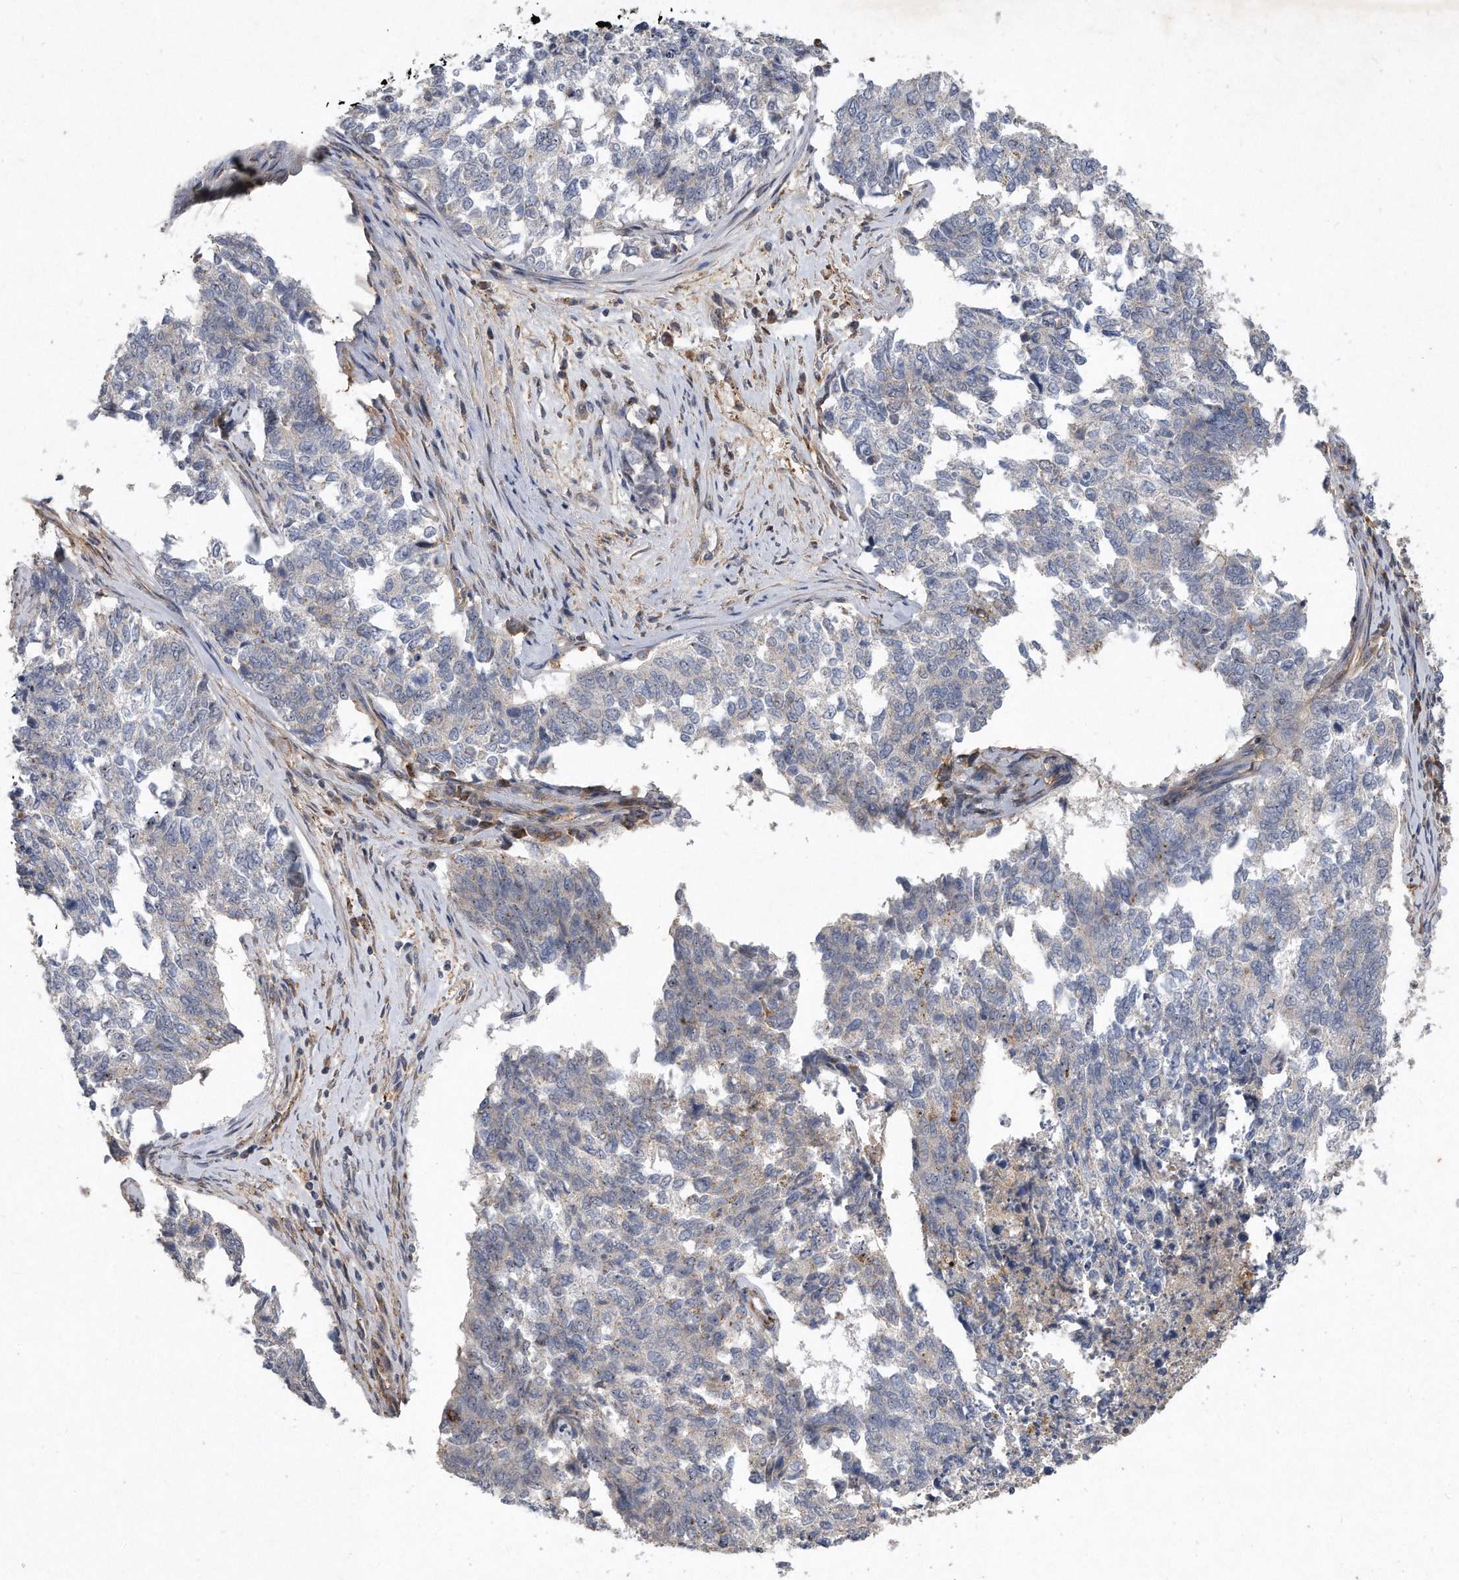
{"staining": {"intensity": "negative", "quantity": "none", "location": "none"}, "tissue": "cervical cancer", "cell_type": "Tumor cells", "image_type": "cancer", "snomed": [{"axis": "morphology", "description": "Squamous cell carcinoma, NOS"}, {"axis": "topography", "description": "Cervix"}], "caption": "Tumor cells show no significant protein expression in cervical squamous cell carcinoma.", "gene": "PGBD2", "patient": {"sex": "female", "age": 63}}